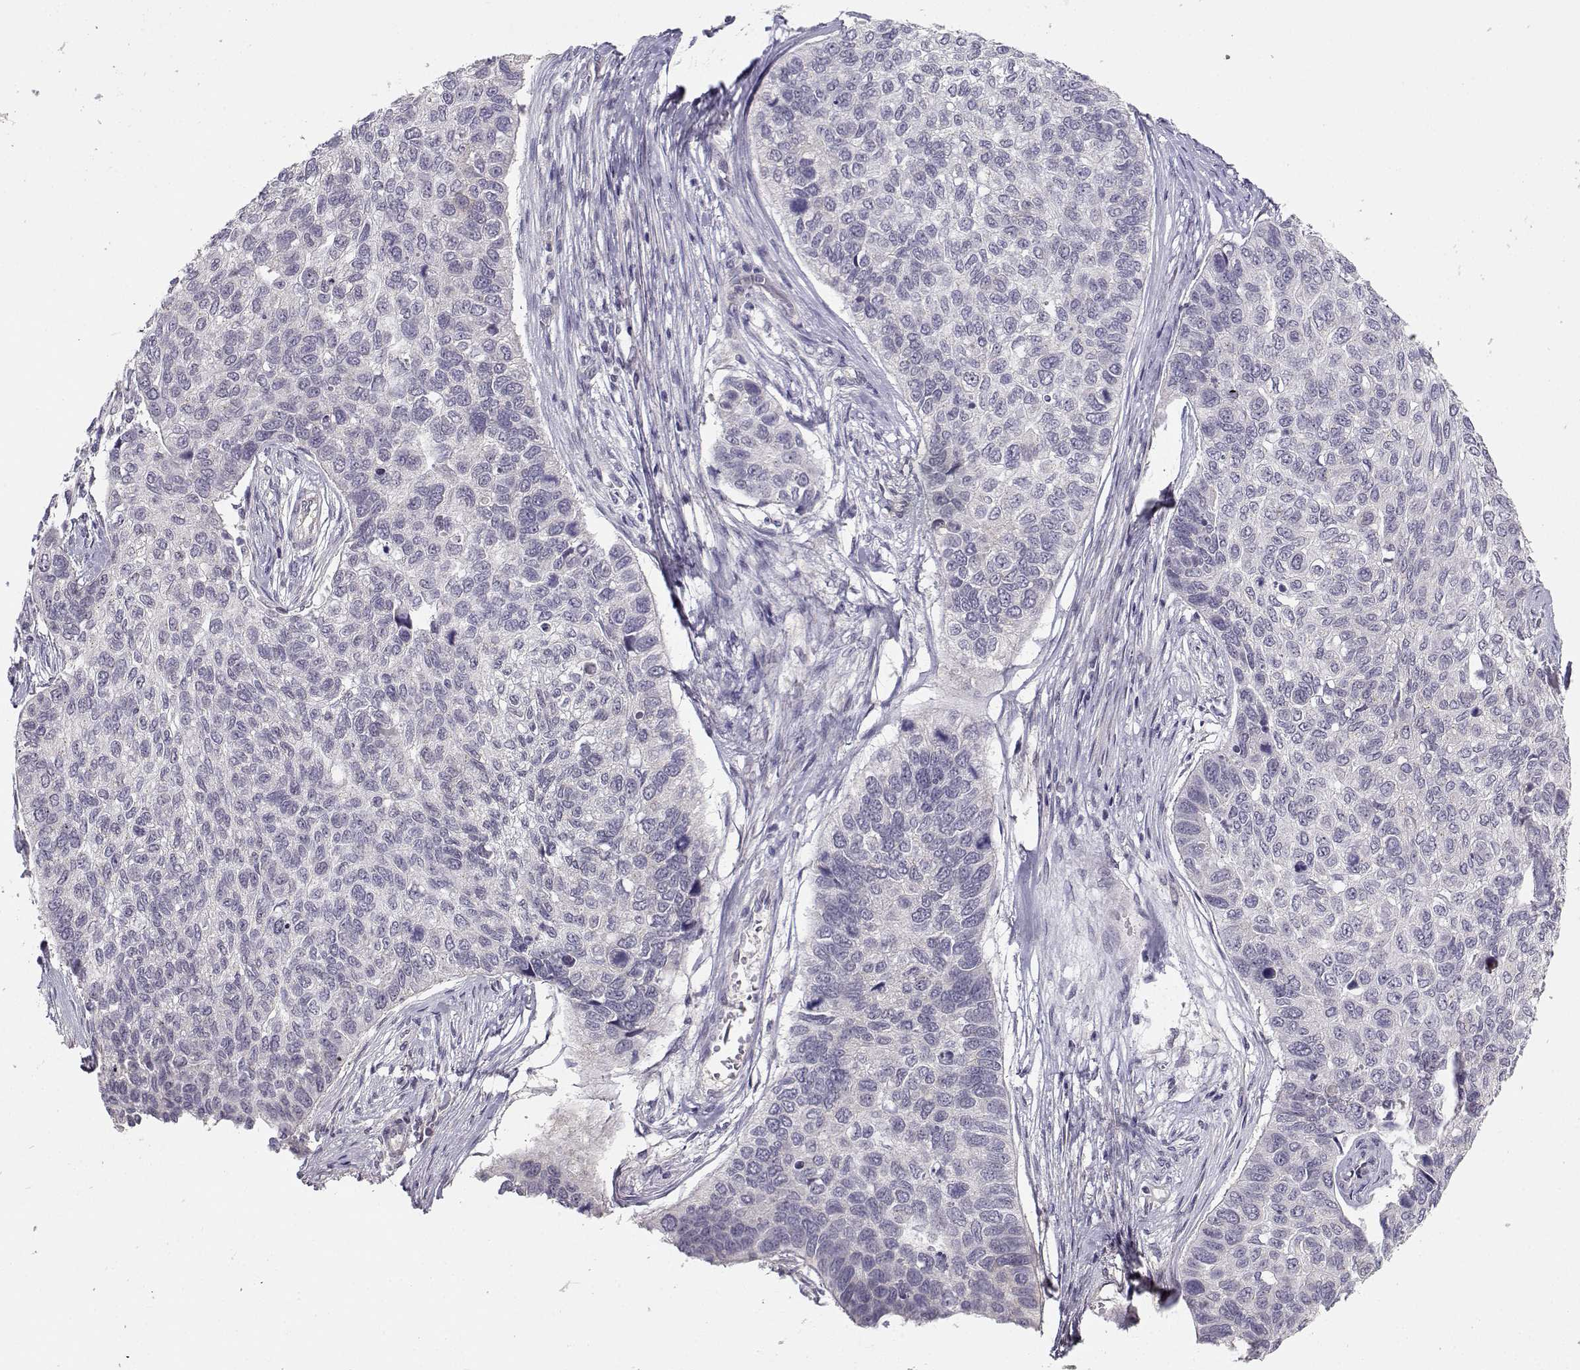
{"staining": {"intensity": "negative", "quantity": "none", "location": "none"}, "tissue": "lung cancer", "cell_type": "Tumor cells", "image_type": "cancer", "snomed": [{"axis": "morphology", "description": "Squamous cell carcinoma, NOS"}, {"axis": "topography", "description": "Lung"}], "caption": "DAB immunohistochemical staining of squamous cell carcinoma (lung) exhibits no significant positivity in tumor cells. (DAB IHC, high magnification).", "gene": "TMEM145", "patient": {"sex": "male", "age": 69}}